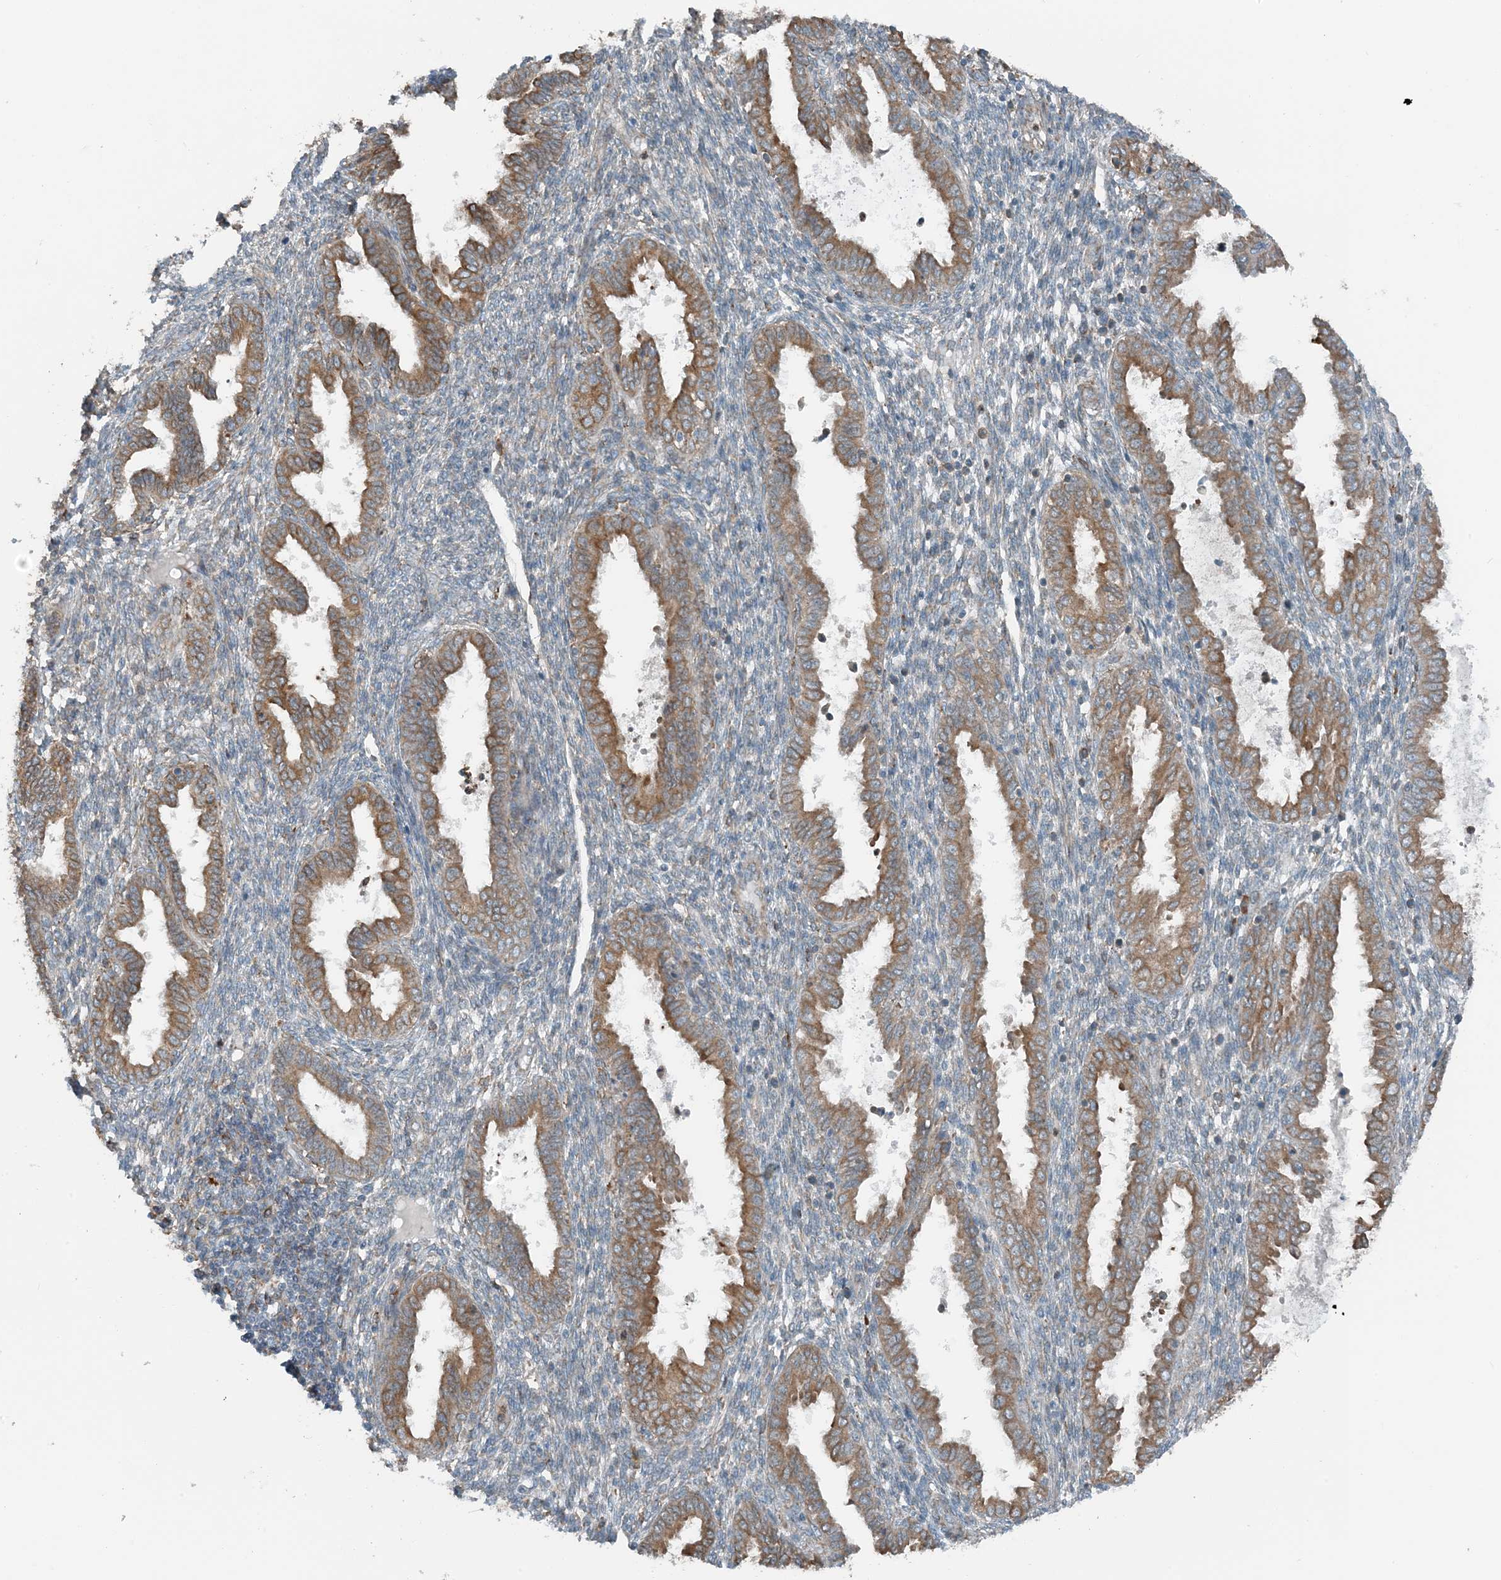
{"staining": {"intensity": "negative", "quantity": "none", "location": "none"}, "tissue": "endometrium", "cell_type": "Cells in endometrial stroma", "image_type": "normal", "snomed": [{"axis": "morphology", "description": "Normal tissue, NOS"}, {"axis": "topography", "description": "Endometrium"}], "caption": "Immunohistochemistry (IHC) micrograph of unremarkable endometrium: human endometrium stained with DAB (3,3'-diaminobenzidine) shows no significant protein staining in cells in endometrial stroma. The staining is performed using DAB brown chromogen with nuclei counter-stained in using hematoxylin.", "gene": "CERKL", "patient": {"sex": "female", "age": 33}}